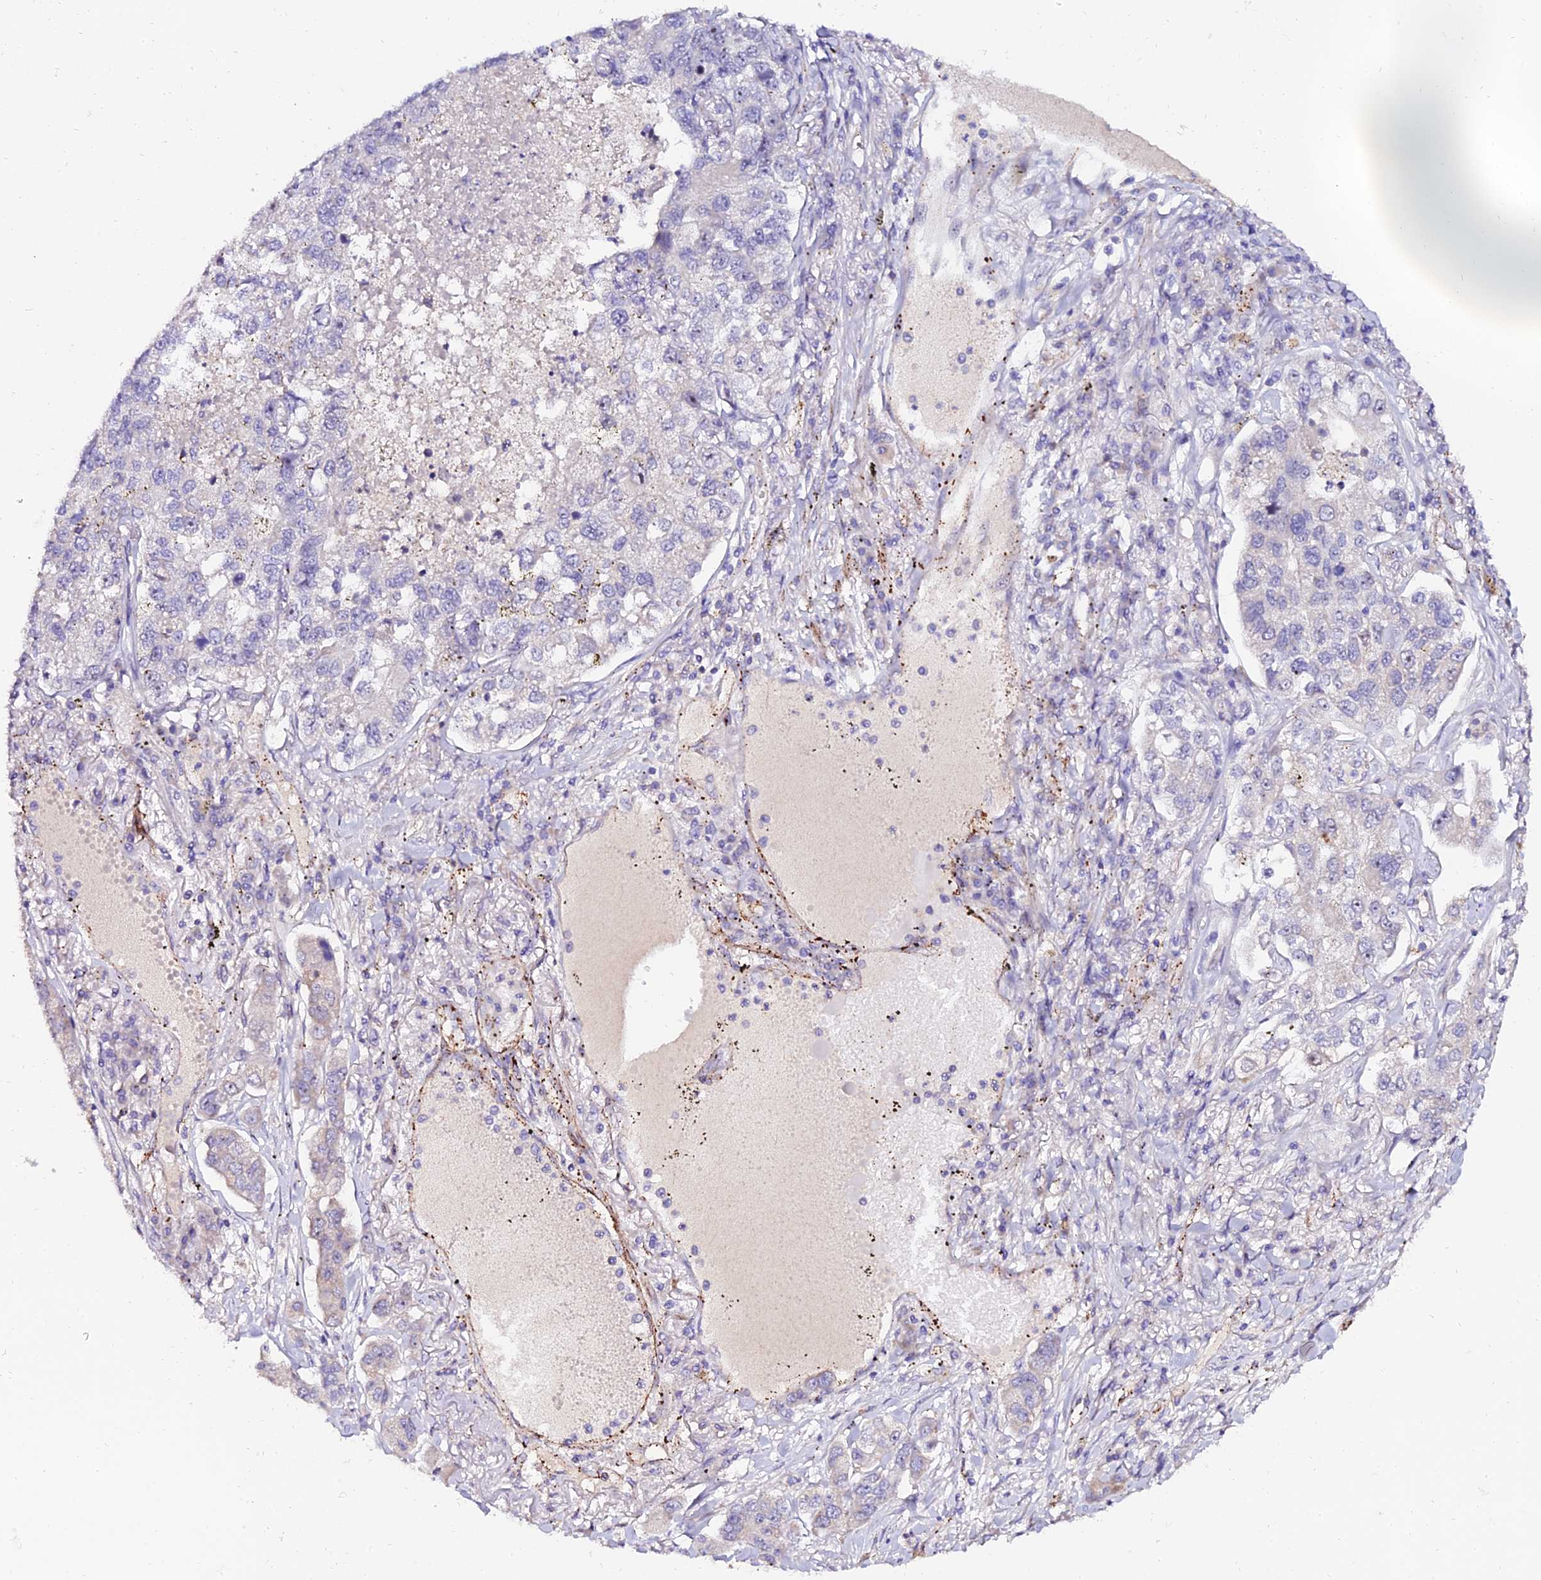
{"staining": {"intensity": "negative", "quantity": "none", "location": "none"}, "tissue": "lung cancer", "cell_type": "Tumor cells", "image_type": "cancer", "snomed": [{"axis": "morphology", "description": "Adenocarcinoma, NOS"}, {"axis": "topography", "description": "Lung"}], "caption": "Photomicrograph shows no protein expression in tumor cells of lung cancer (adenocarcinoma) tissue.", "gene": "ALDH3B2", "patient": {"sex": "male", "age": 49}}